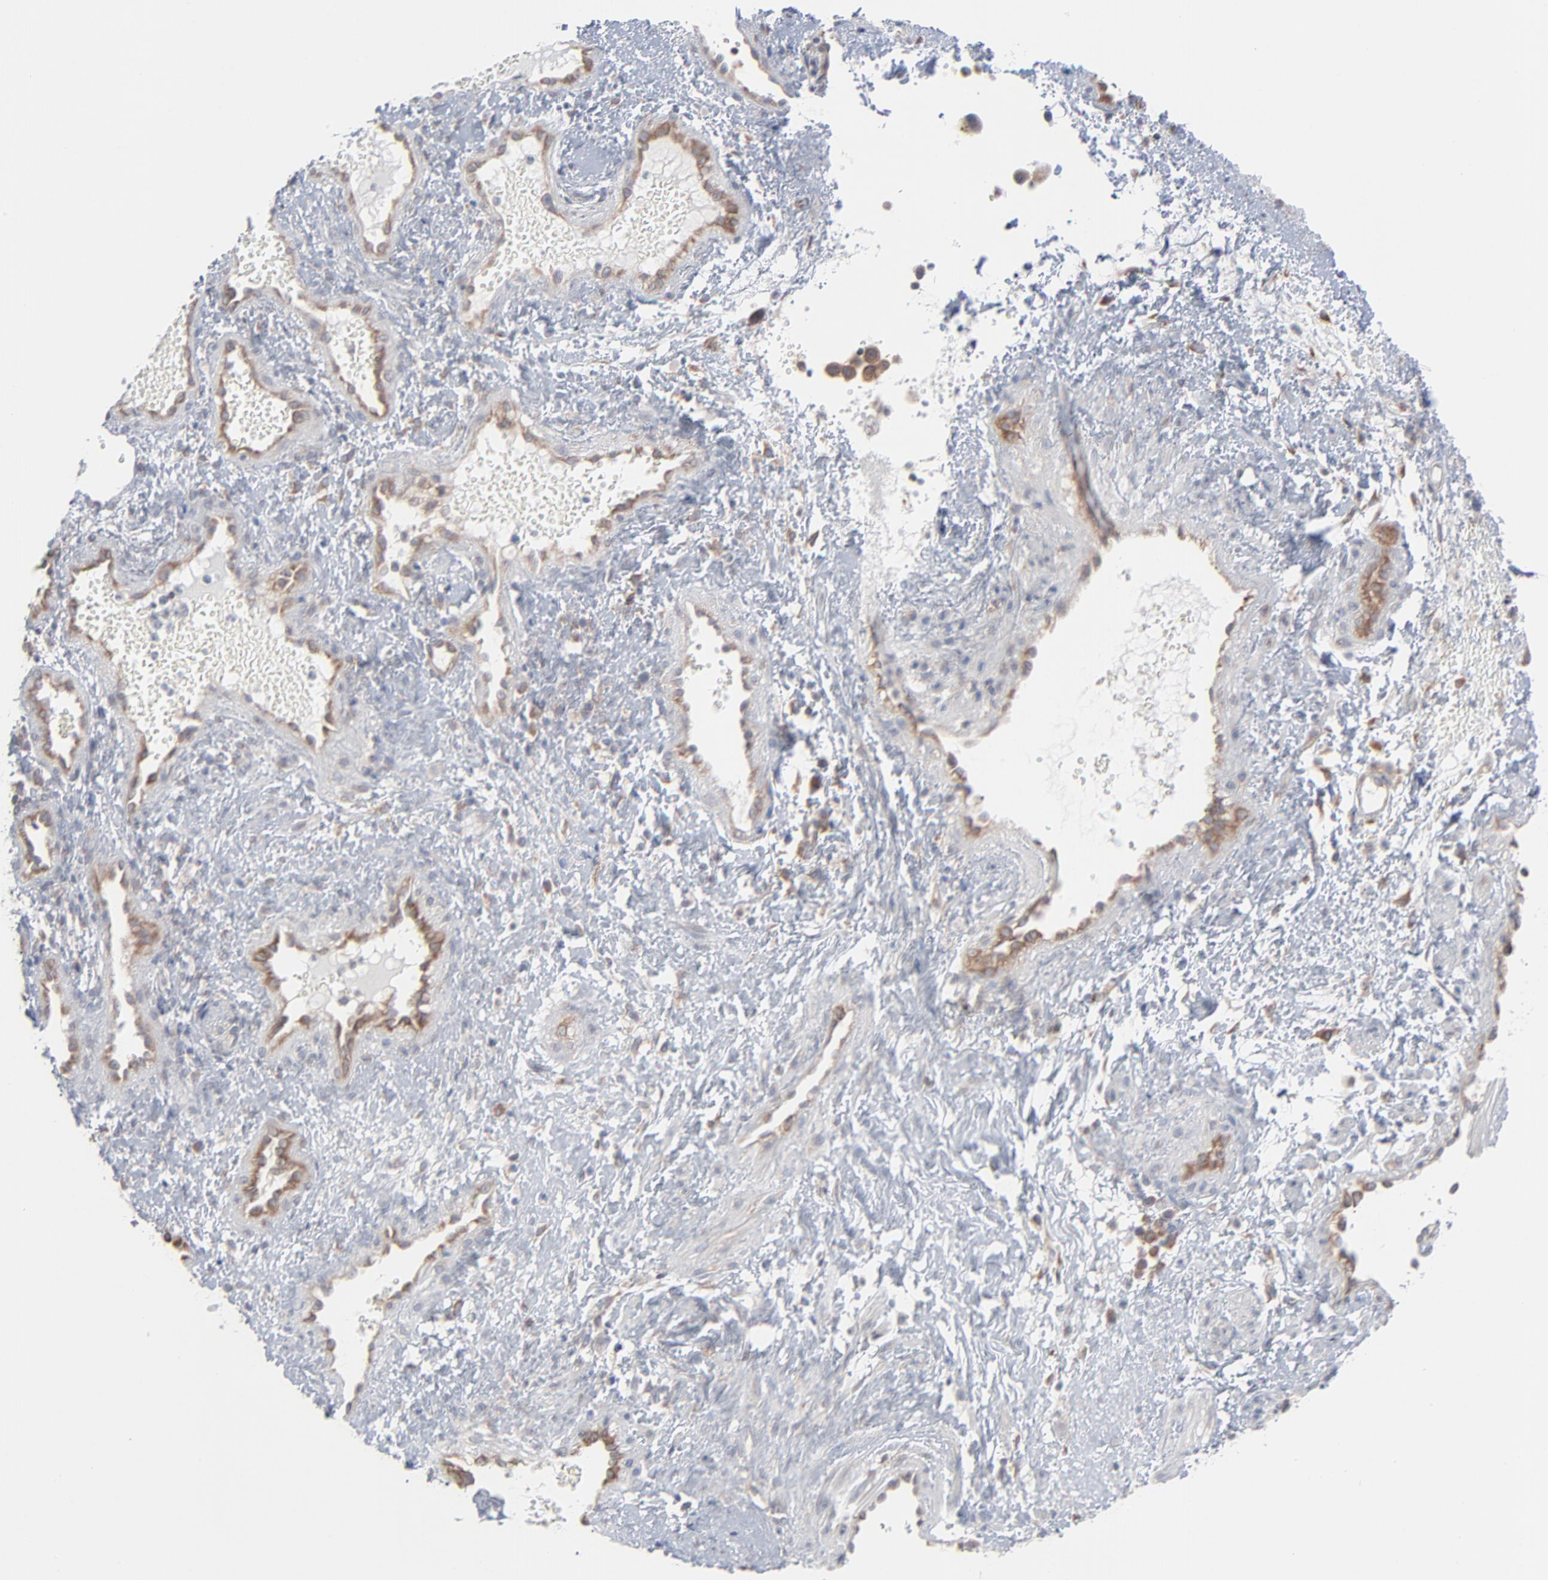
{"staining": {"intensity": "weak", "quantity": ">75%", "location": "cytoplasmic/membranous"}, "tissue": "nasopharynx", "cell_type": "Respiratory epithelial cells", "image_type": "normal", "snomed": [{"axis": "morphology", "description": "Normal tissue, NOS"}, {"axis": "morphology", "description": "Inflammation, NOS"}, {"axis": "morphology", "description": "Malignant melanoma, Metastatic site"}, {"axis": "topography", "description": "Nasopharynx"}], "caption": "Nasopharynx was stained to show a protein in brown. There is low levels of weak cytoplasmic/membranous staining in approximately >75% of respiratory epithelial cells.", "gene": "KDSR", "patient": {"sex": "female", "age": 55}}